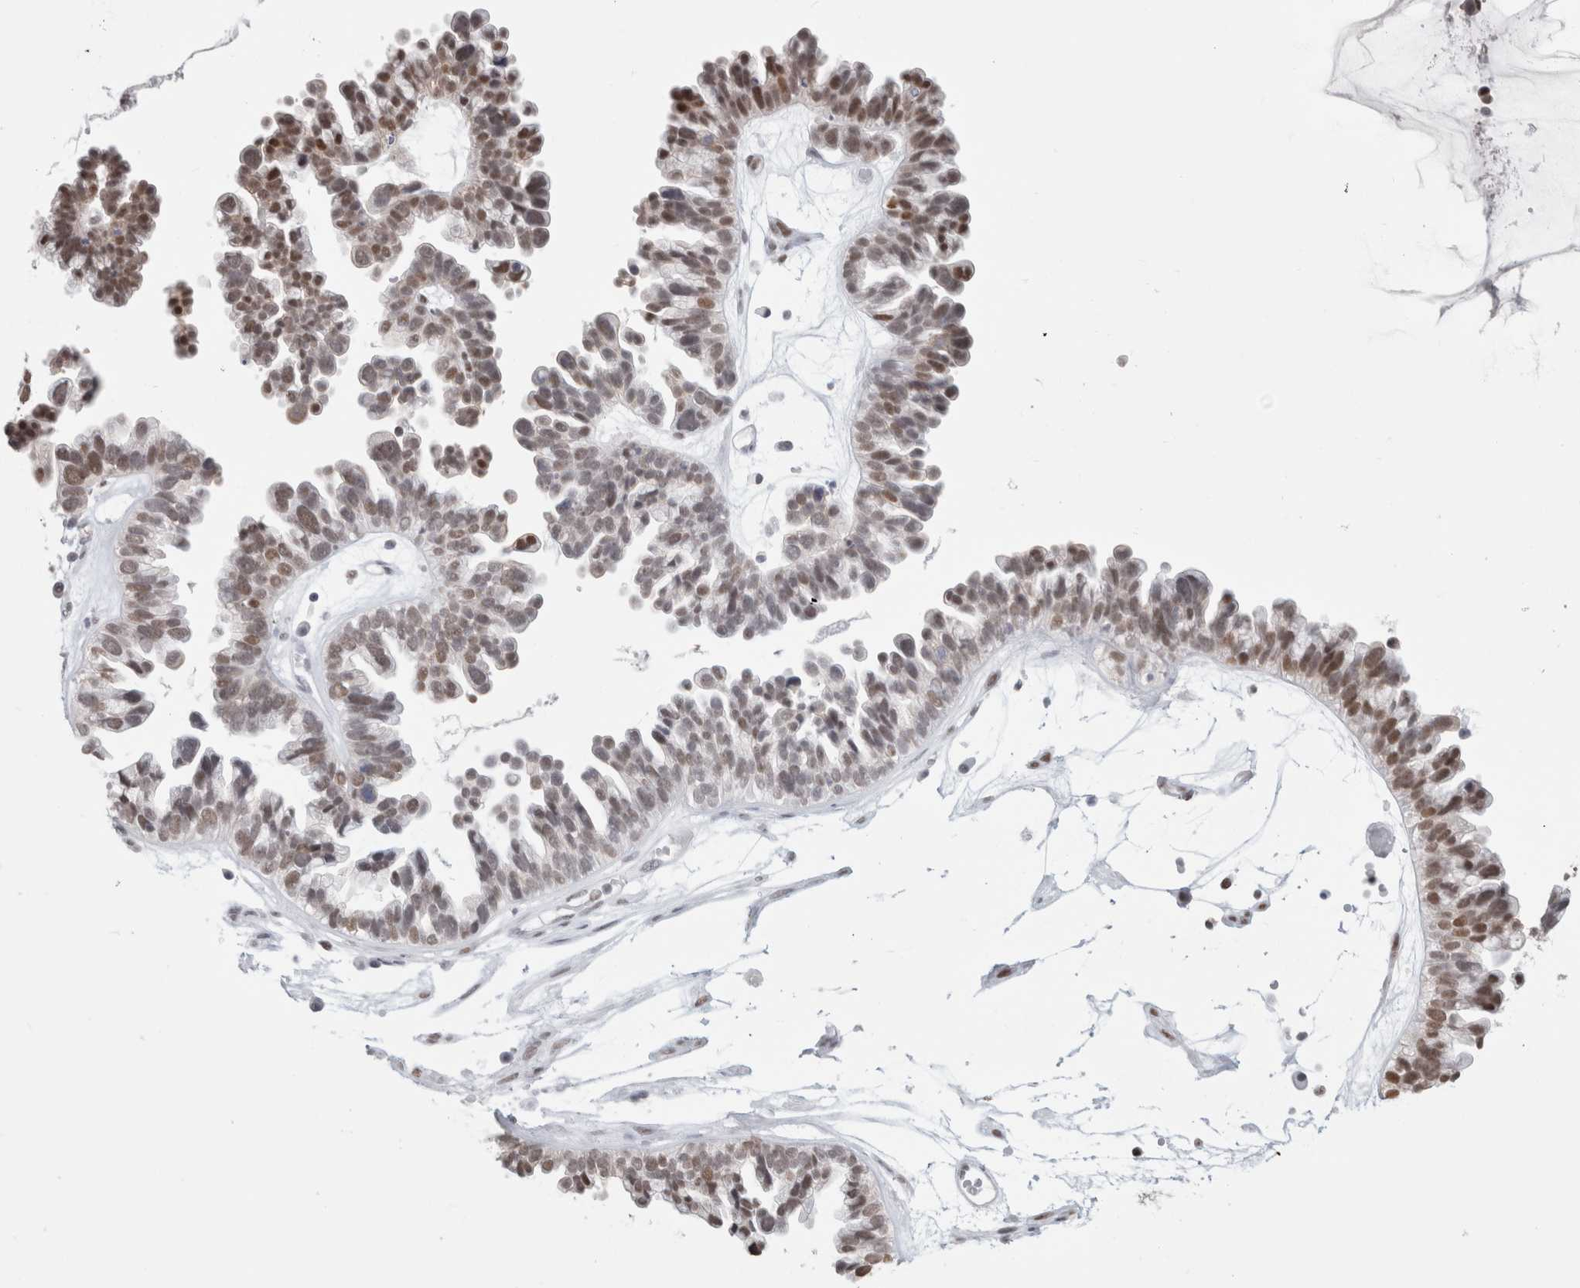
{"staining": {"intensity": "weak", "quantity": "25%-75%", "location": "nuclear"}, "tissue": "ovarian cancer", "cell_type": "Tumor cells", "image_type": "cancer", "snomed": [{"axis": "morphology", "description": "Cystadenocarcinoma, serous, NOS"}, {"axis": "topography", "description": "Ovary"}], "caption": "Immunohistochemical staining of serous cystadenocarcinoma (ovarian) shows low levels of weak nuclear protein expression in about 25%-75% of tumor cells.", "gene": "SMARCC1", "patient": {"sex": "female", "age": 56}}